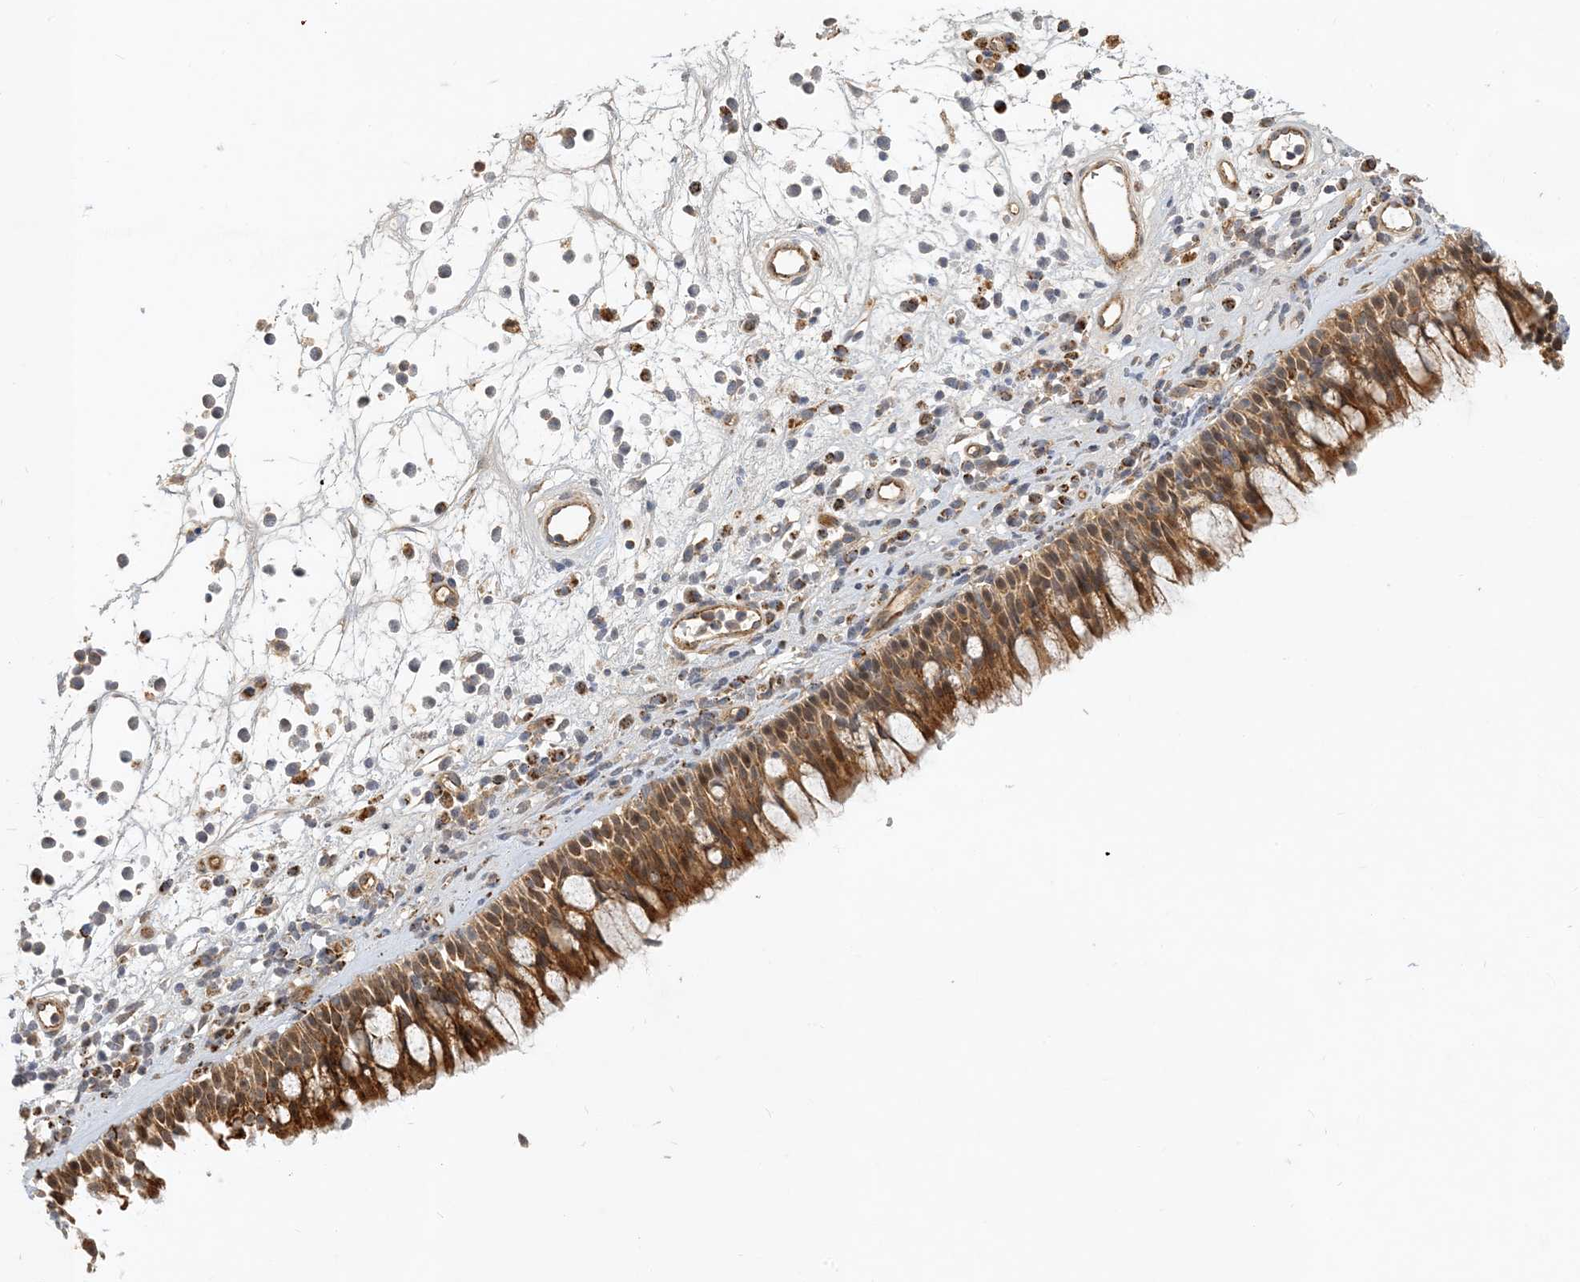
{"staining": {"intensity": "strong", "quantity": ">75%", "location": "cytoplasmic/membranous,nuclear"}, "tissue": "nasopharynx", "cell_type": "Respiratory epithelial cells", "image_type": "normal", "snomed": [{"axis": "morphology", "description": "Normal tissue, NOS"}, {"axis": "morphology", "description": "Inflammation, NOS"}, {"axis": "morphology", "description": "Malignant melanoma, Metastatic site"}, {"axis": "topography", "description": "Nasopharynx"}], "caption": "The immunohistochemical stain shows strong cytoplasmic/membranous,nuclear positivity in respiratory epithelial cells of normal nasopharynx. (DAB (3,3'-diaminobenzidine) IHC, brown staining for protein, blue staining for nuclei).", "gene": "ZBTB3", "patient": {"sex": "male", "age": 70}}